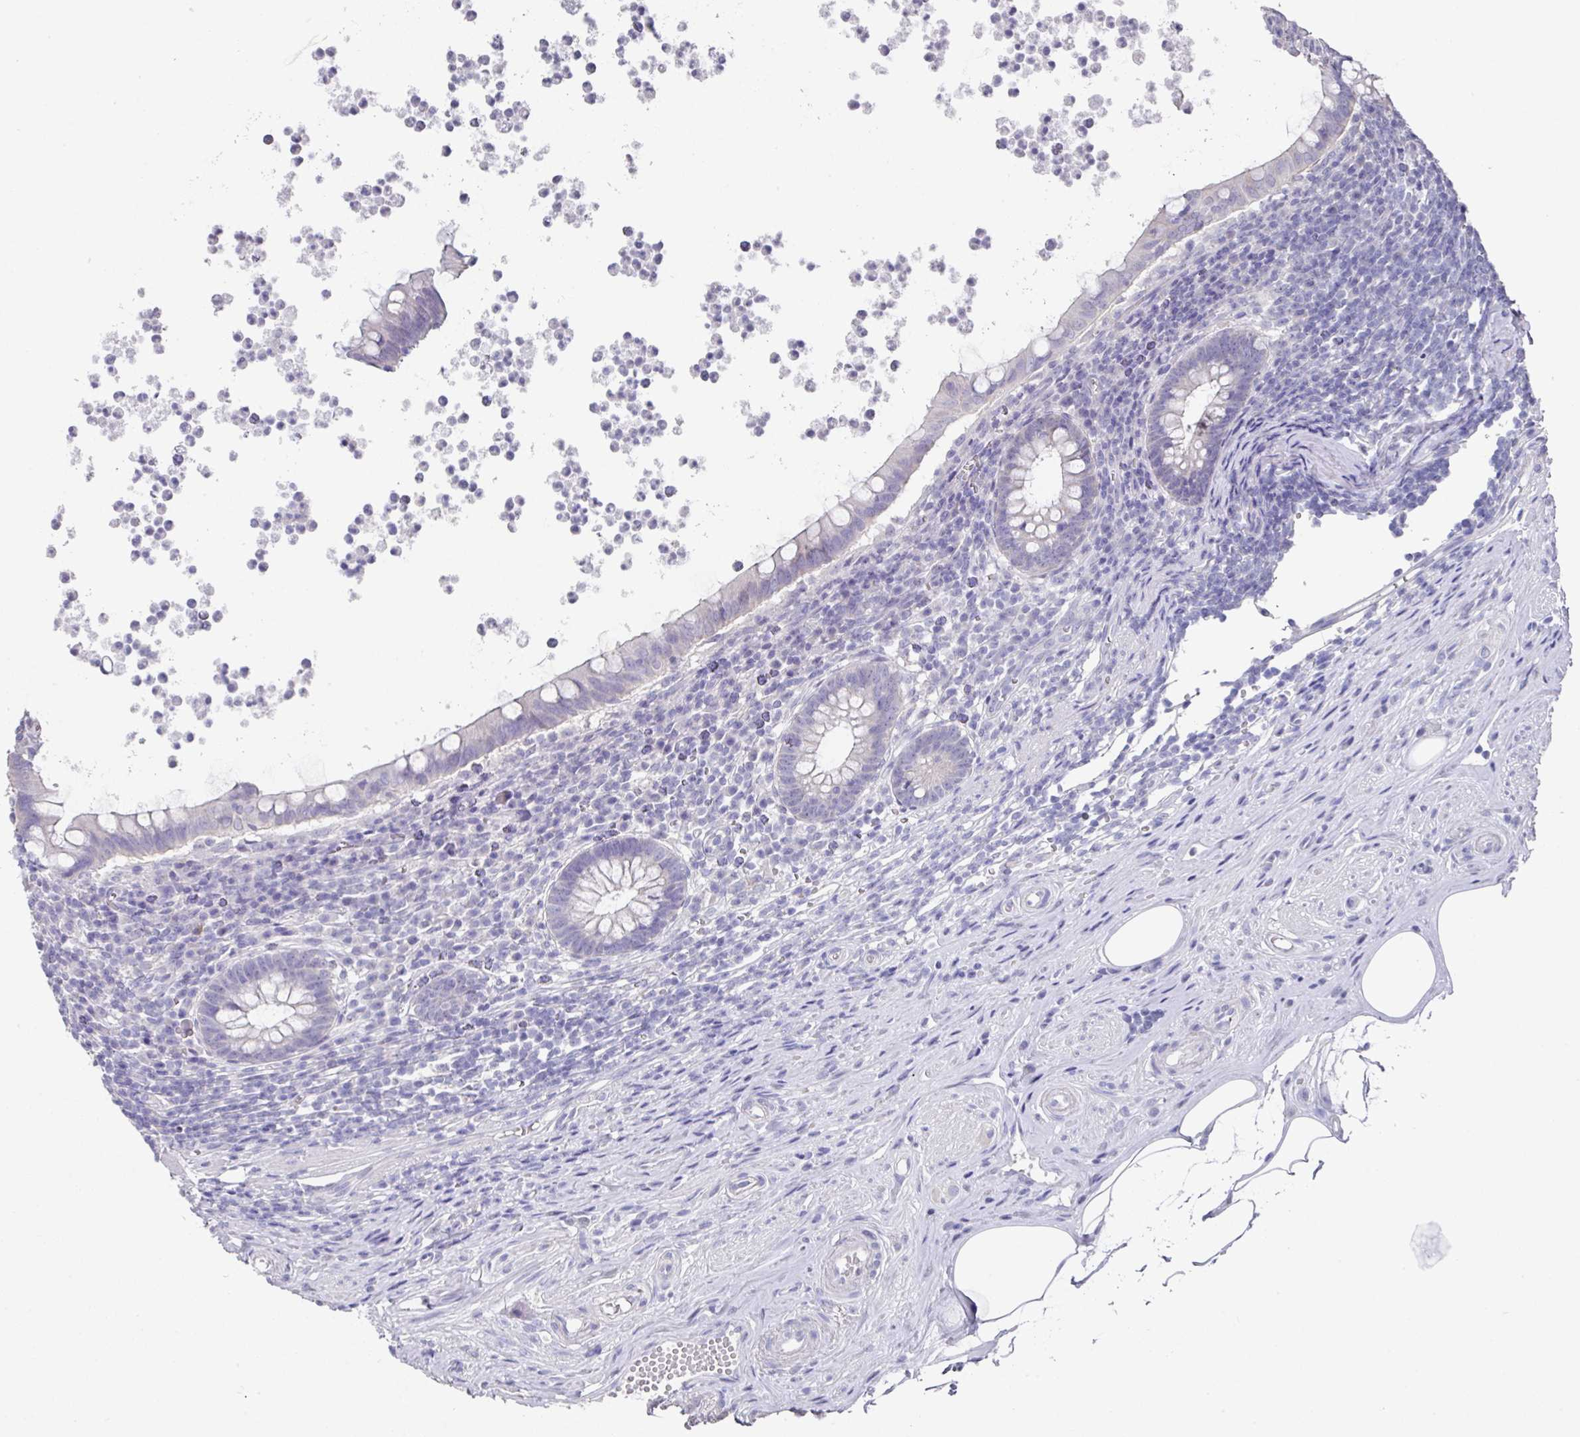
{"staining": {"intensity": "negative", "quantity": "none", "location": "none"}, "tissue": "appendix", "cell_type": "Glandular cells", "image_type": "normal", "snomed": [{"axis": "morphology", "description": "Normal tissue, NOS"}, {"axis": "topography", "description": "Appendix"}], "caption": "A high-resolution micrograph shows immunohistochemistry (IHC) staining of normal appendix, which exhibits no significant positivity in glandular cells.", "gene": "DAZ1", "patient": {"sex": "female", "age": 56}}